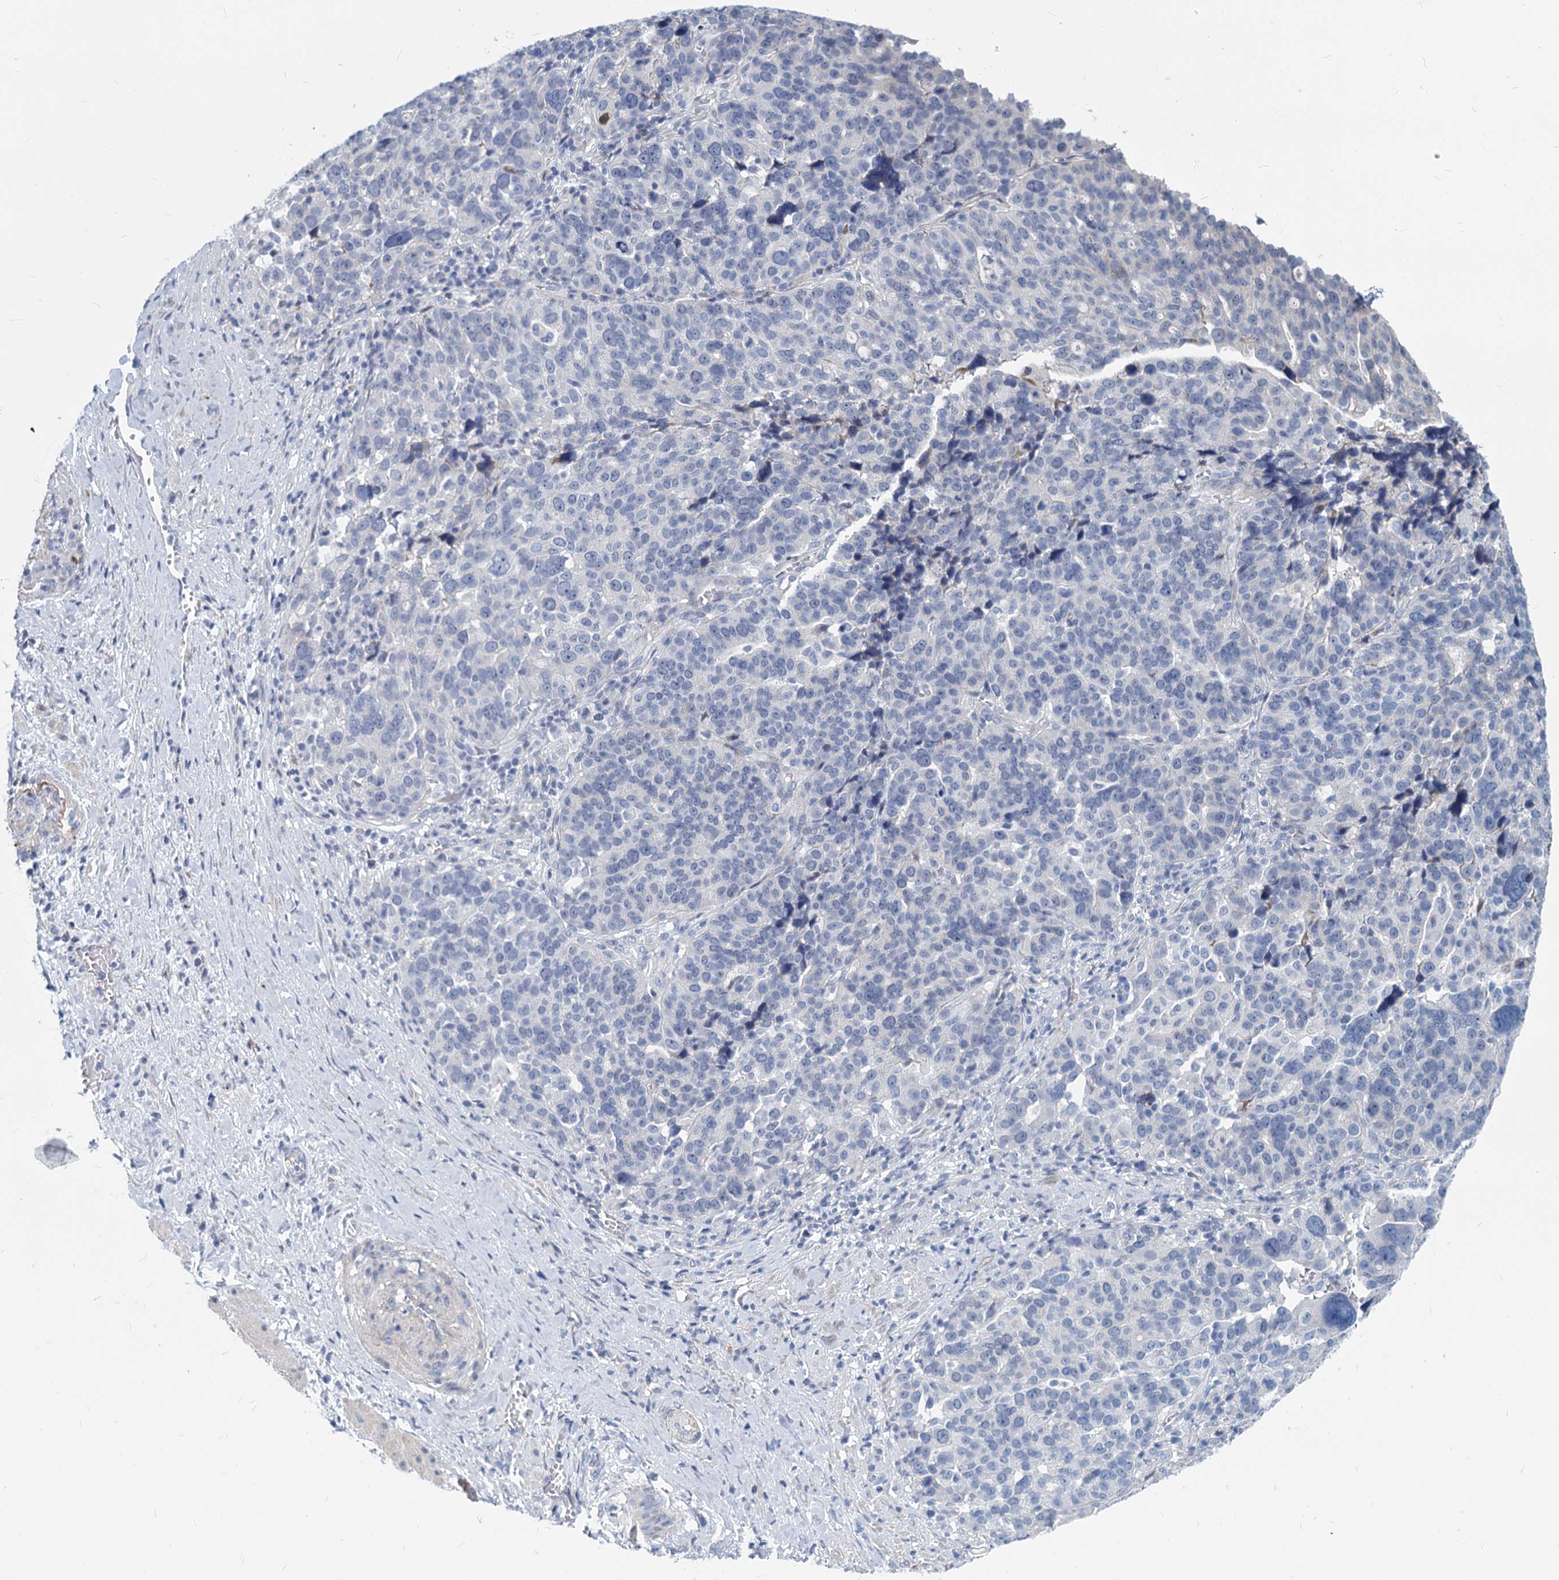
{"staining": {"intensity": "negative", "quantity": "none", "location": "none"}, "tissue": "ovarian cancer", "cell_type": "Tumor cells", "image_type": "cancer", "snomed": [{"axis": "morphology", "description": "Cystadenocarcinoma, serous, NOS"}, {"axis": "topography", "description": "Ovary"}], "caption": "This micrograph is of ovarian cancer (serous cystadenocarcinoma) stained with IHC to label a protein in brown with the nuclei are counter-stained blue. There is no expression in tumor cells. The staining is performed using DAB (3,3'-diaminobenzidine) brown chromogen with nuclei counter-stained in using hematoxylin.", "gene": "GSTM3", "patient": {"sex": "female", "age": 59}}